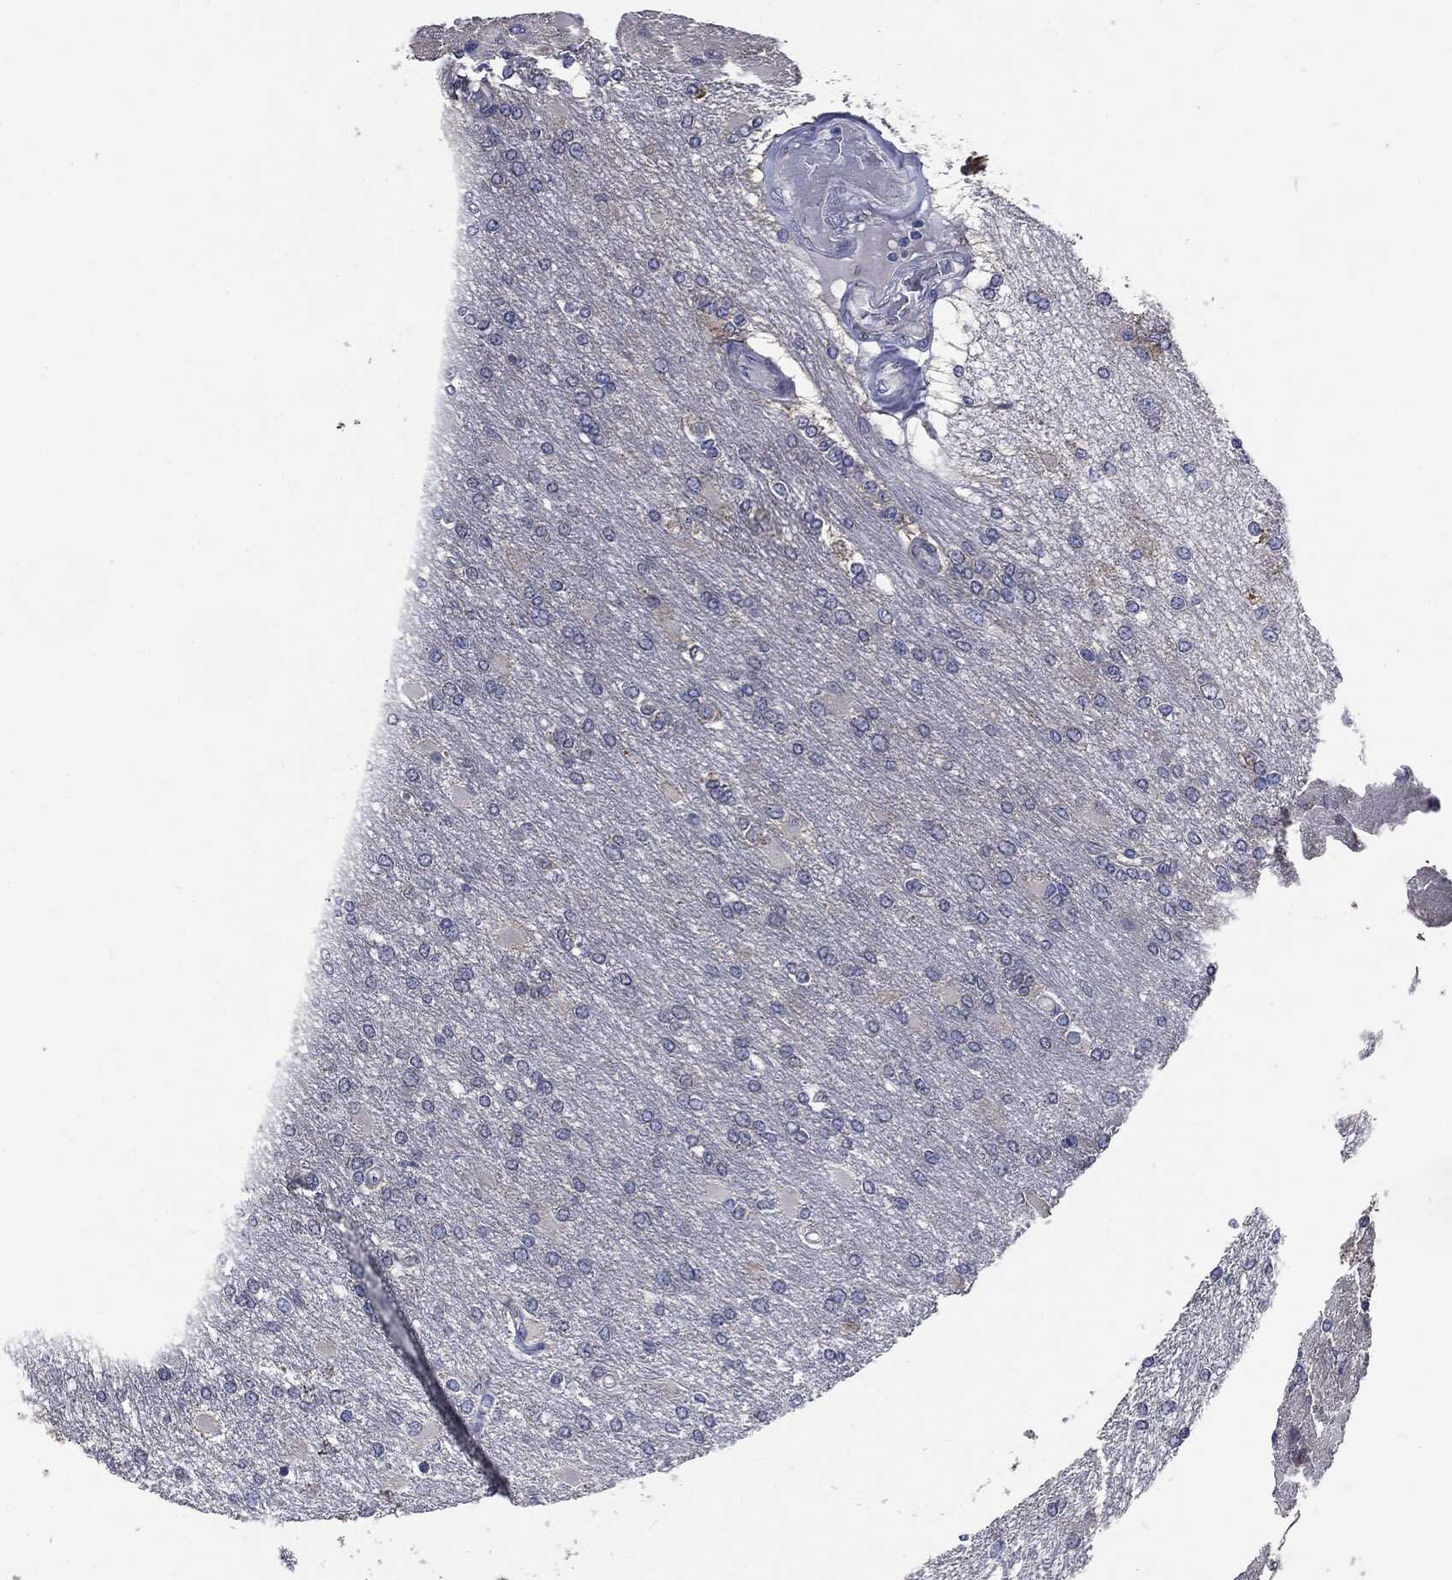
{"staining": {"intensity": "negative", "quantity": "none", "location": "none"}, "tissue": "glioma", "cell_type": "Tumor cells", "image_type": "cancer", "snomed": [{"axis": "morphology", "description": "Glioma, malignant, High grade"}, {"axis": "topography", "description": "Cerebral cortex"}], "caption": "This is an immunohistochemistry (IHC) image of malignant glioma (high-grade). There is no expression in tumor cells.", "gene": "PTGS2", "patient": {"sex": "male", "age": 79}}